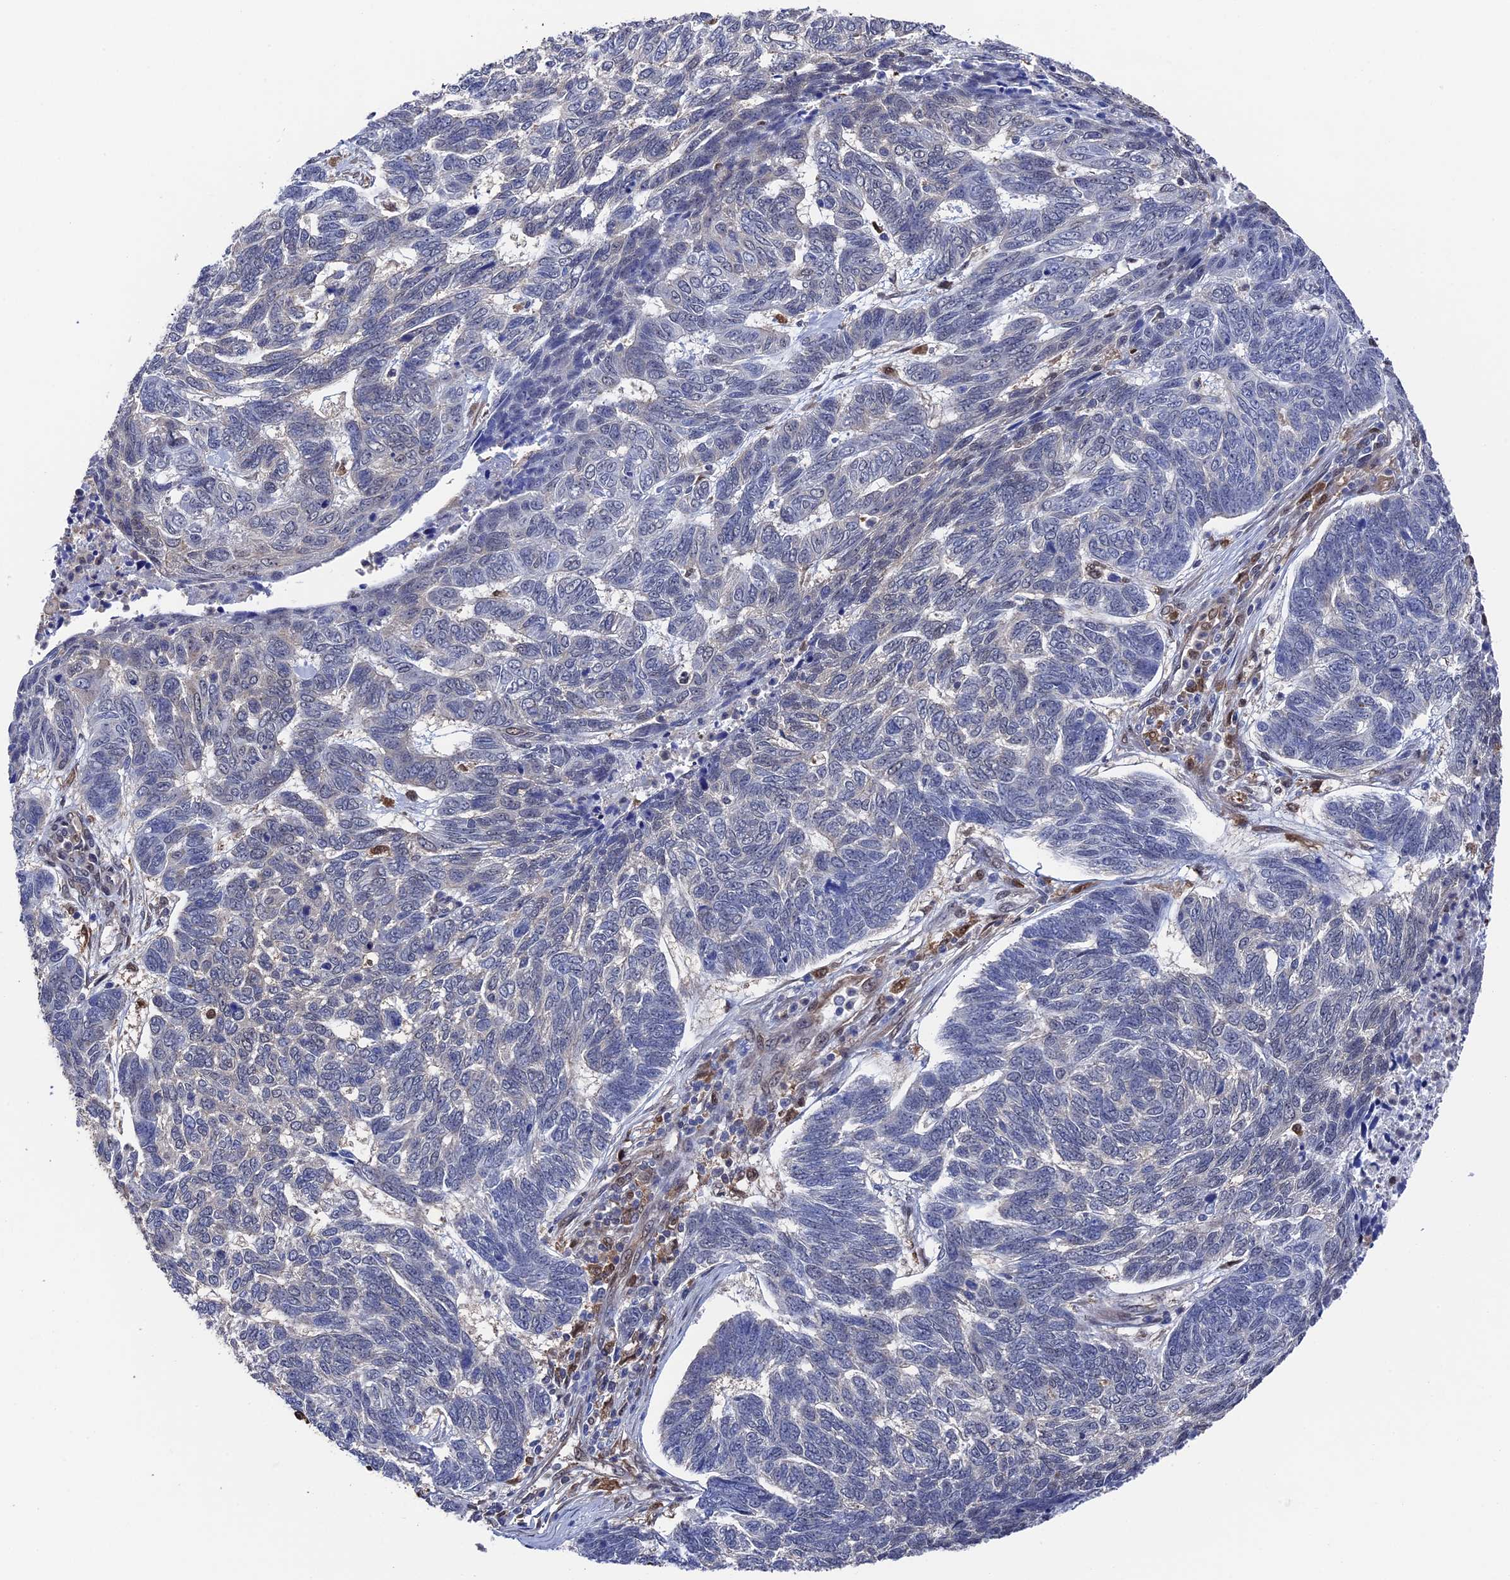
{"staining": {"intensity": "negative", "quantity": "none", "location": "none"}, "tissue": "skin cancer", "cell_type": "Tumor cells", "image_type": "cancer", "snomed": [{"axis": "morphology", "description": "Basal cell carcinoma"}, {"axis": "topography", "description": "Skin"}], "caption": "Tumor cells show no significant expression in skin cancer.", "gene": "RNH1", "patient": {"sex": "female", "age": 65}}